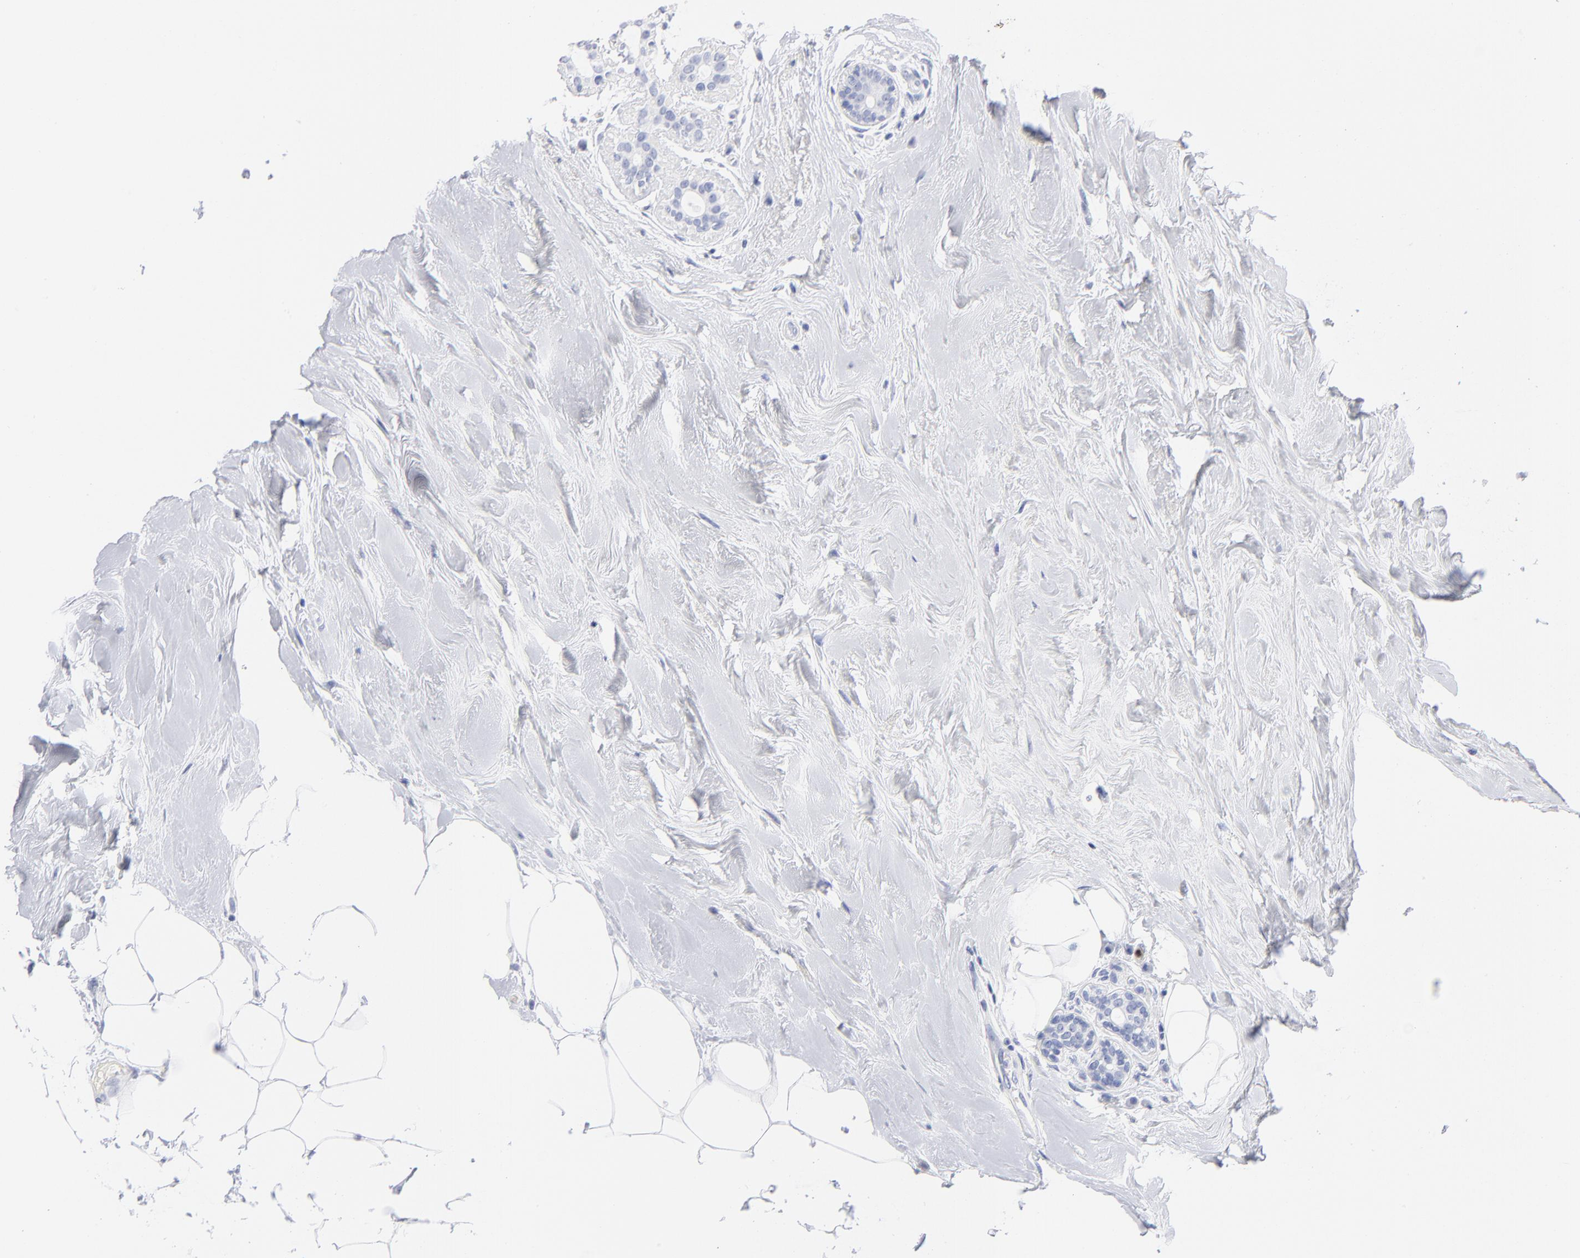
{"staining": {"intensity": "negative", "quantity": "none", "location": "none"}, "tissue": "breast cancer", "cell_type": "Tumor cells", "image_type": "cancer", "snomed": [{"axis": "morphology", "description": "Duct carcinoma"}, {"axis": "topography", "description": "Breast"}], "caption": "Tumor cells are negative for protein expression in human breast invasive ductal carcinoma.", "gene": "ARG1", "patient": {"sex": "female", "age": 51}}